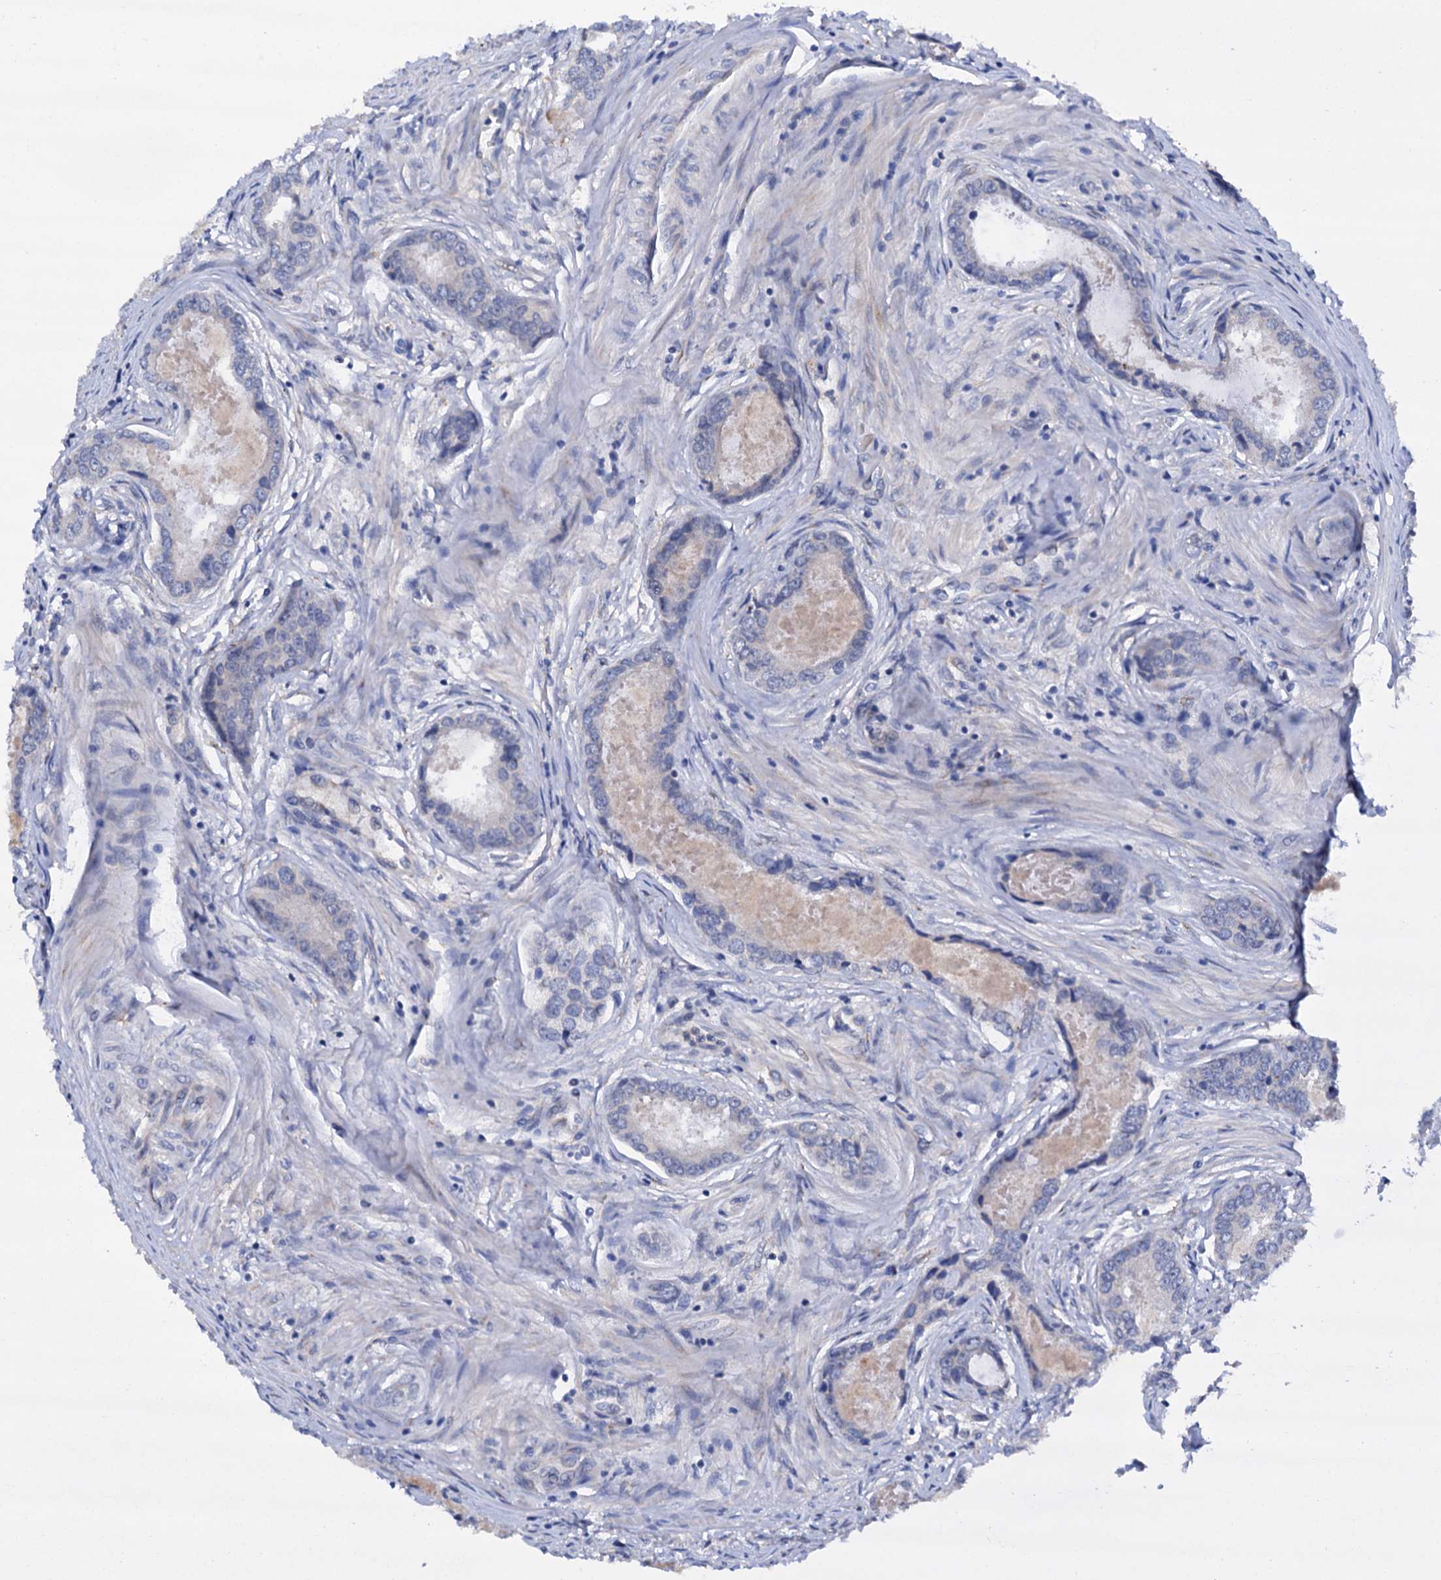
{"staining": {"intensity": "negative", "quantity": "none", "location": "none"}, "tissue": "prostate cancer", "cell_type": "Tumor cells", "image_type": "cancer", "snomed": [{"axis": "morphology", "description": "Adenocarcinoma, Low grade"}, {"axis": "topography", "description": "Prostate"}], "caption": "A histopathology image of human prostate cancer is negative for staining in tumor cells.", "gene": "RASSF9", "patient": {"sex": "male", "age": 68}}